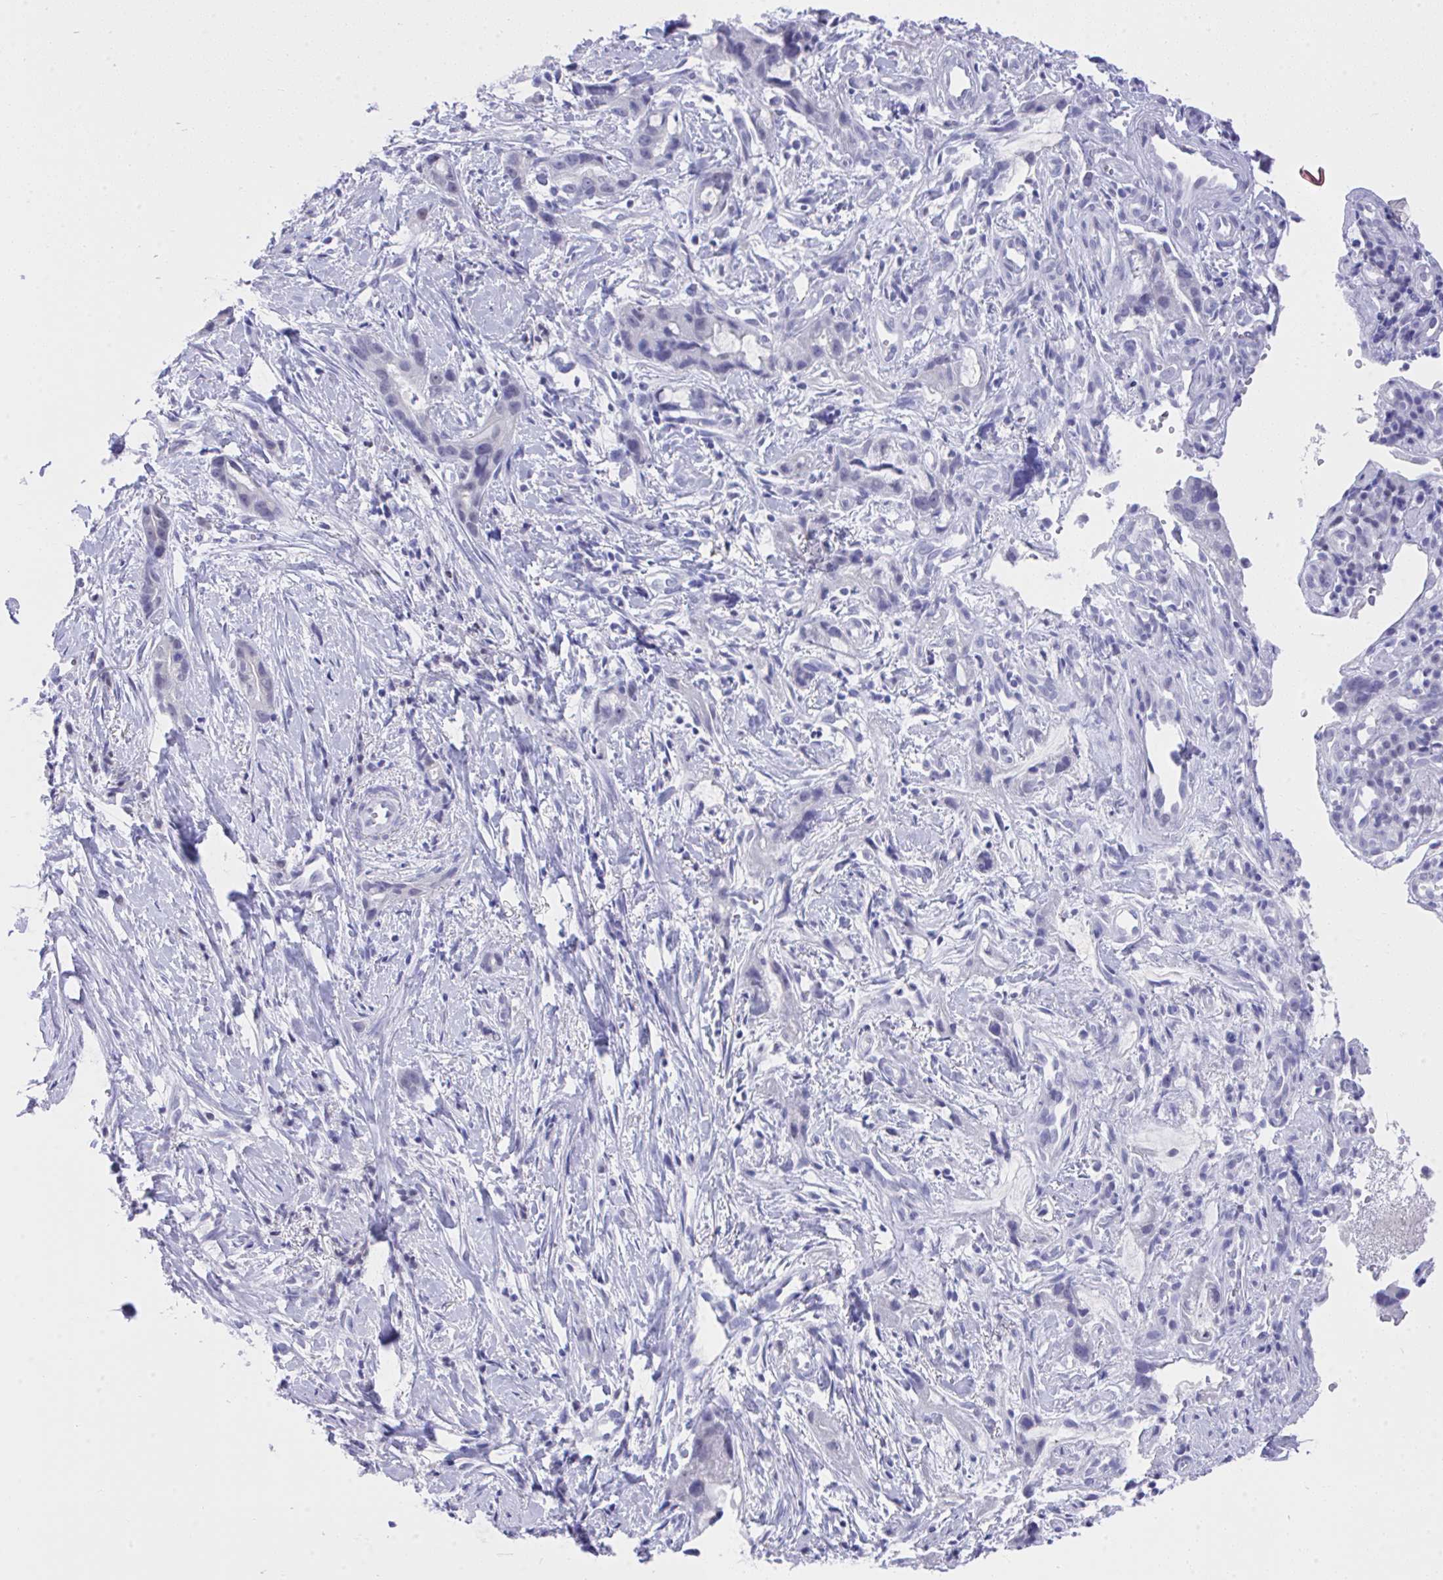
{"staining": {"intensity": "negative", "quantity": "none", "location": "none"}, "tissue": "stomach cancer", "cell_type": "Tumor cells", "image_type": "cancer", "snomed": [{"axis": "morphology", "description": "Adenocarcinoma, NOS"}, {"axis": "topography", "description": "Stomach"}], "caption": "Stomach cancer (adenocarcinoma) was stained to show a protein in brown. There is no significant staining in tumor cells.", "gene": "MS4A12", "patient": {"sex": "male", "age": 55}}